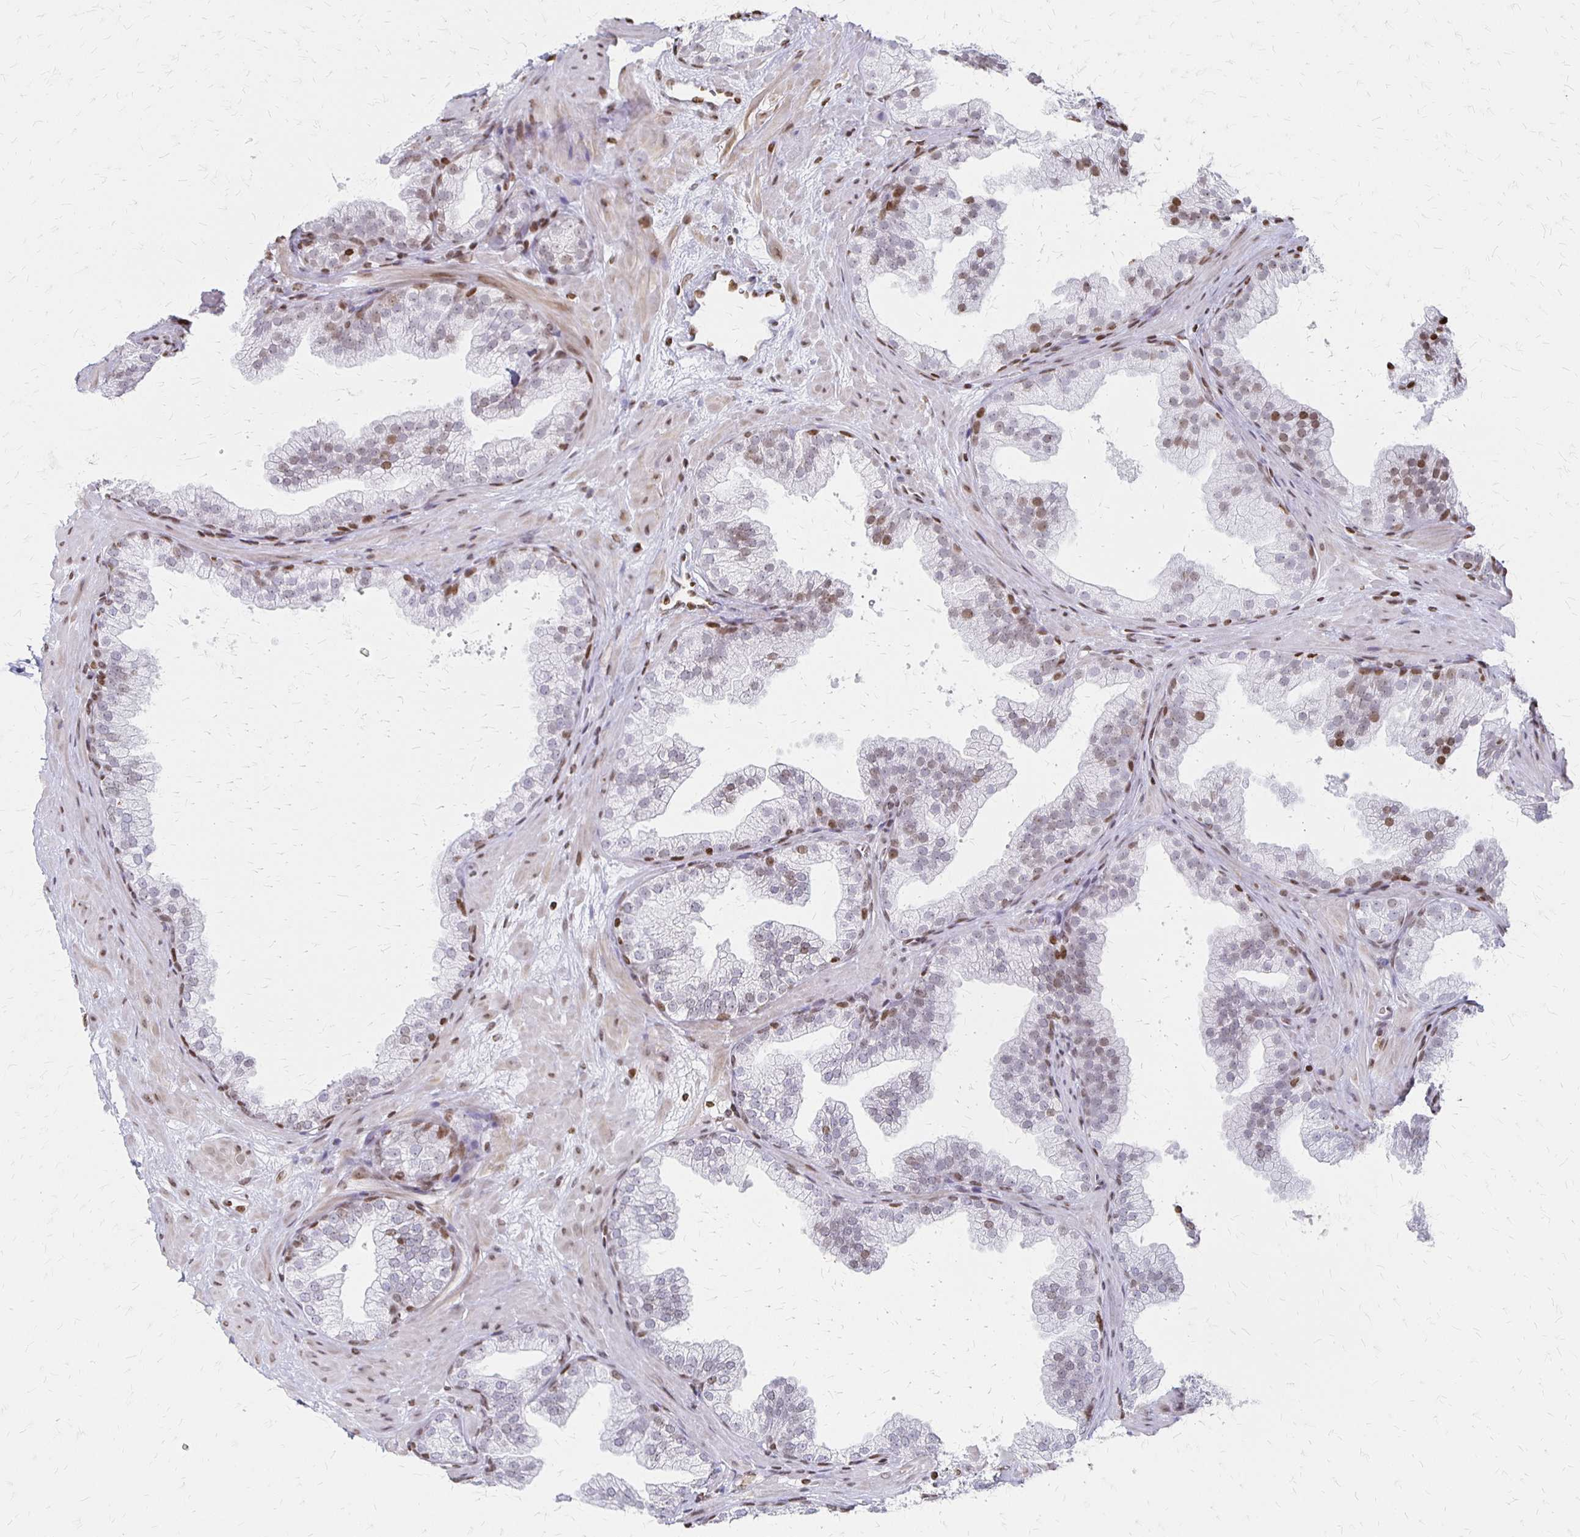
{"staining": {"intensity": "moderate", "quantity": "<25%", "location": "nuclear"}, "tissue": "prostate", "cell_type": "Glandular cells", "image_type": "normal", "snomed": [{"axis": "morphology", "description": "Normal tissue, NOS"}, {"axis": "topography", "description": "Prostate"}], "caption": "High-power microscopy captured an immunohistochemistry (IHC) photomicrograph of unremarkable prostate, revealing moderate nuclear positivity in approximately <25% of glandular cells.", "gene": "ZNF280C", "patient": {"sex": "male", "age": 37}}